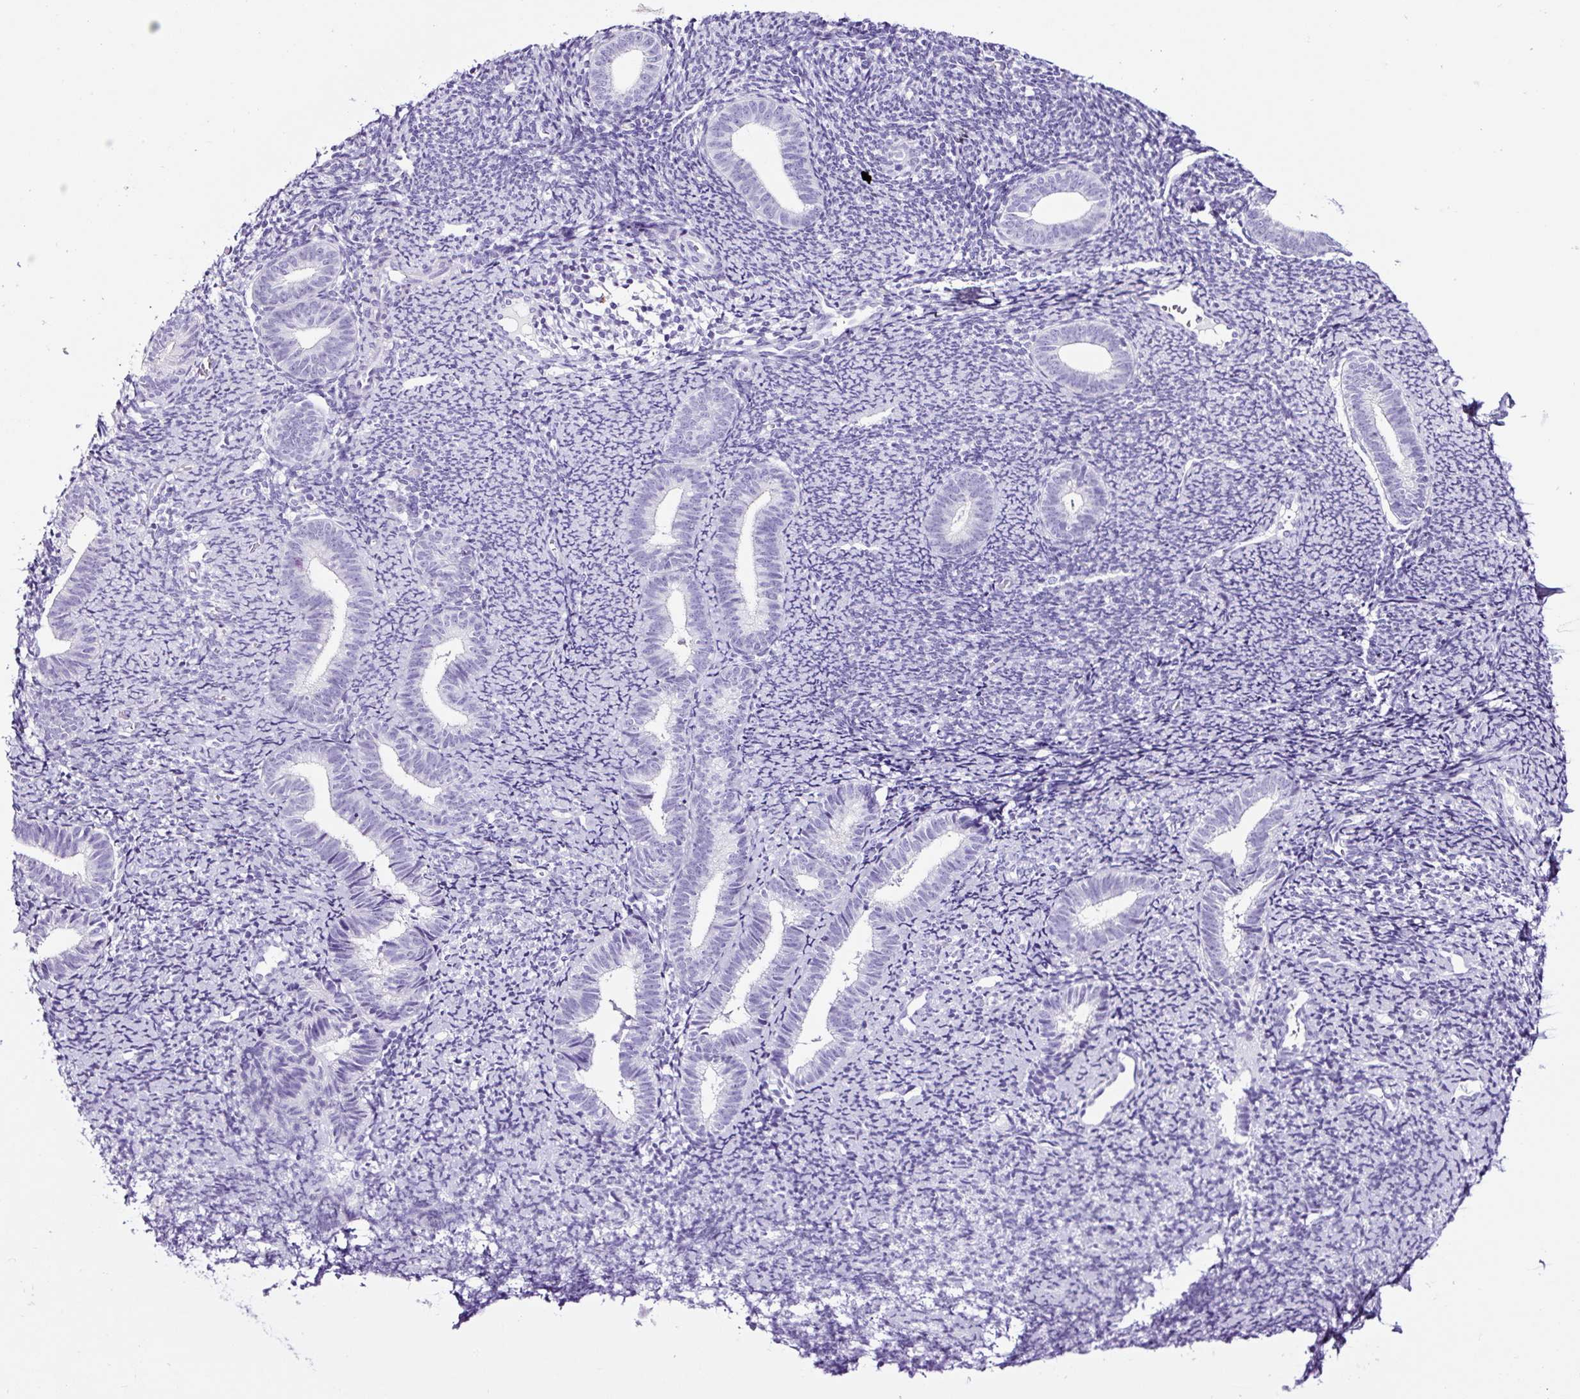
{"staining": {"intensity": "negative", "quantity": "none", "location": "none"}, "tissue": "endometrium", "cell_type": "Cells in endometrial stroma", "image_type": "normal", "snomed": [{"axis": "morphology", "description": "Normal tissue, NOS"}, {"axis": "topography", "description": "Endometrium"}], "caption": "Immunohistochemistry of unremarkable endometrium reveals no expression in cells in endometrial stroma.", "gene": "FBXL7", "patient": {"sex": "female", "age": 39}}